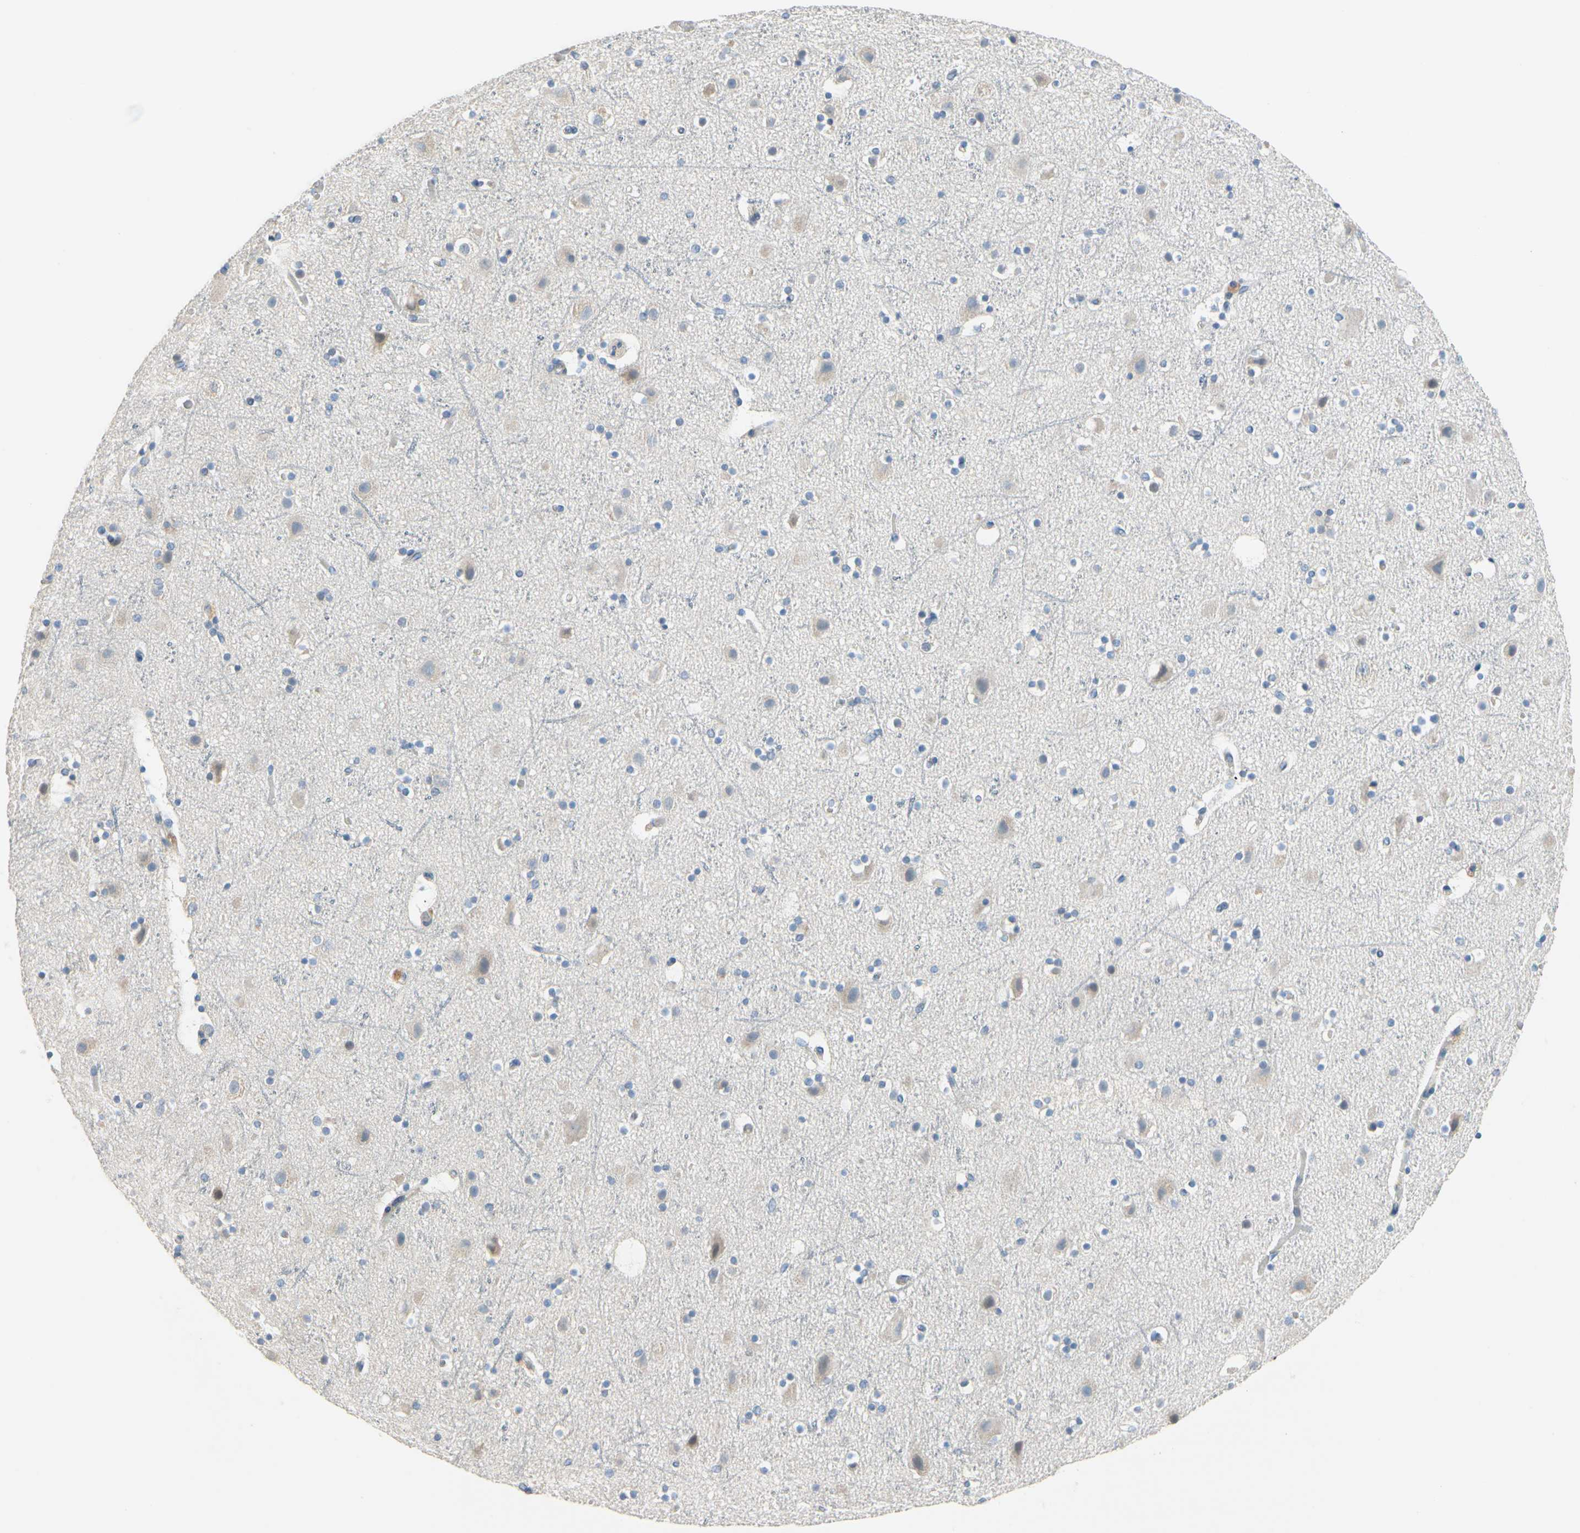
{"staining": {"intensity": "negative", "quantity": "none", "location": "none"}, "tissue": "cerebral cortex", "cell_type": "Endothelial cells", "image_type": "normal", "snomed": [{"axis": "morphology", "description": "Normal tissue, NOS"}, {"axis": "topography", "description": "Cerebral cortex"}], "caption": "Immunohistochemical staining of normal human cerebral cortex demonstrates no significant expression in endothelial cells.", "gene": "CKAP2", "patient": {"sex": "male", "age": 45}}